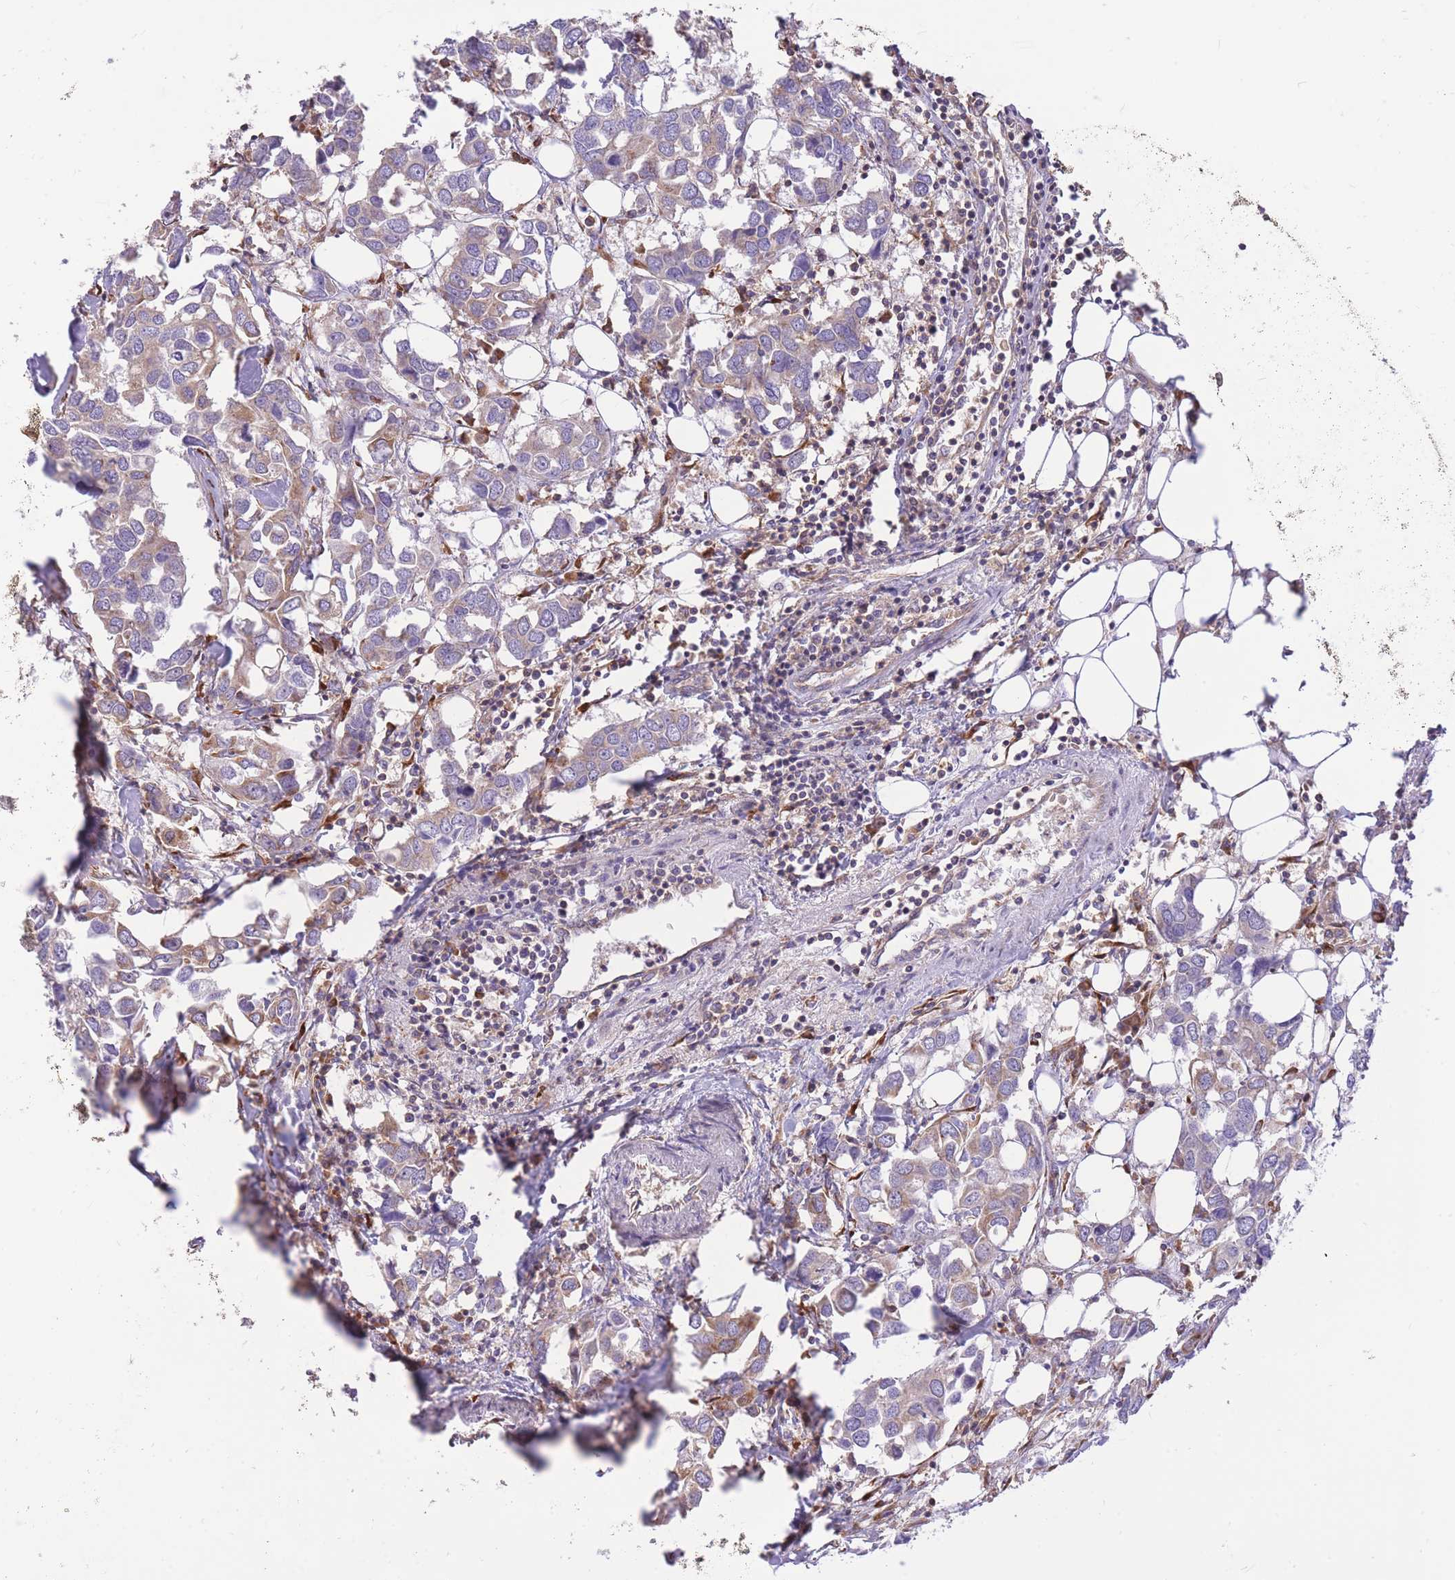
{"staining": {"intensity": "weak", "quantity": "<25%", "location": "cytoplasmic/membranous"}, "tissue": "breast cancer", "cell_type": "Tumor cells", "image_type": "cancer", "snomed": [{"axis": "morphology", "description": "Duct carcinoma"}, {"axis": "topography", "description": "Breast"}], "caption": "This histopathology image is of breast cancer (invasive ductal carcinoma) stained with immunohistochemistry (IHC) to label a protein in brown with the nuclei are counter-stained blue. There is no expression in tumor cells.", "gene": "GBP7", "patient": {"sex": "female", "age": 83}}